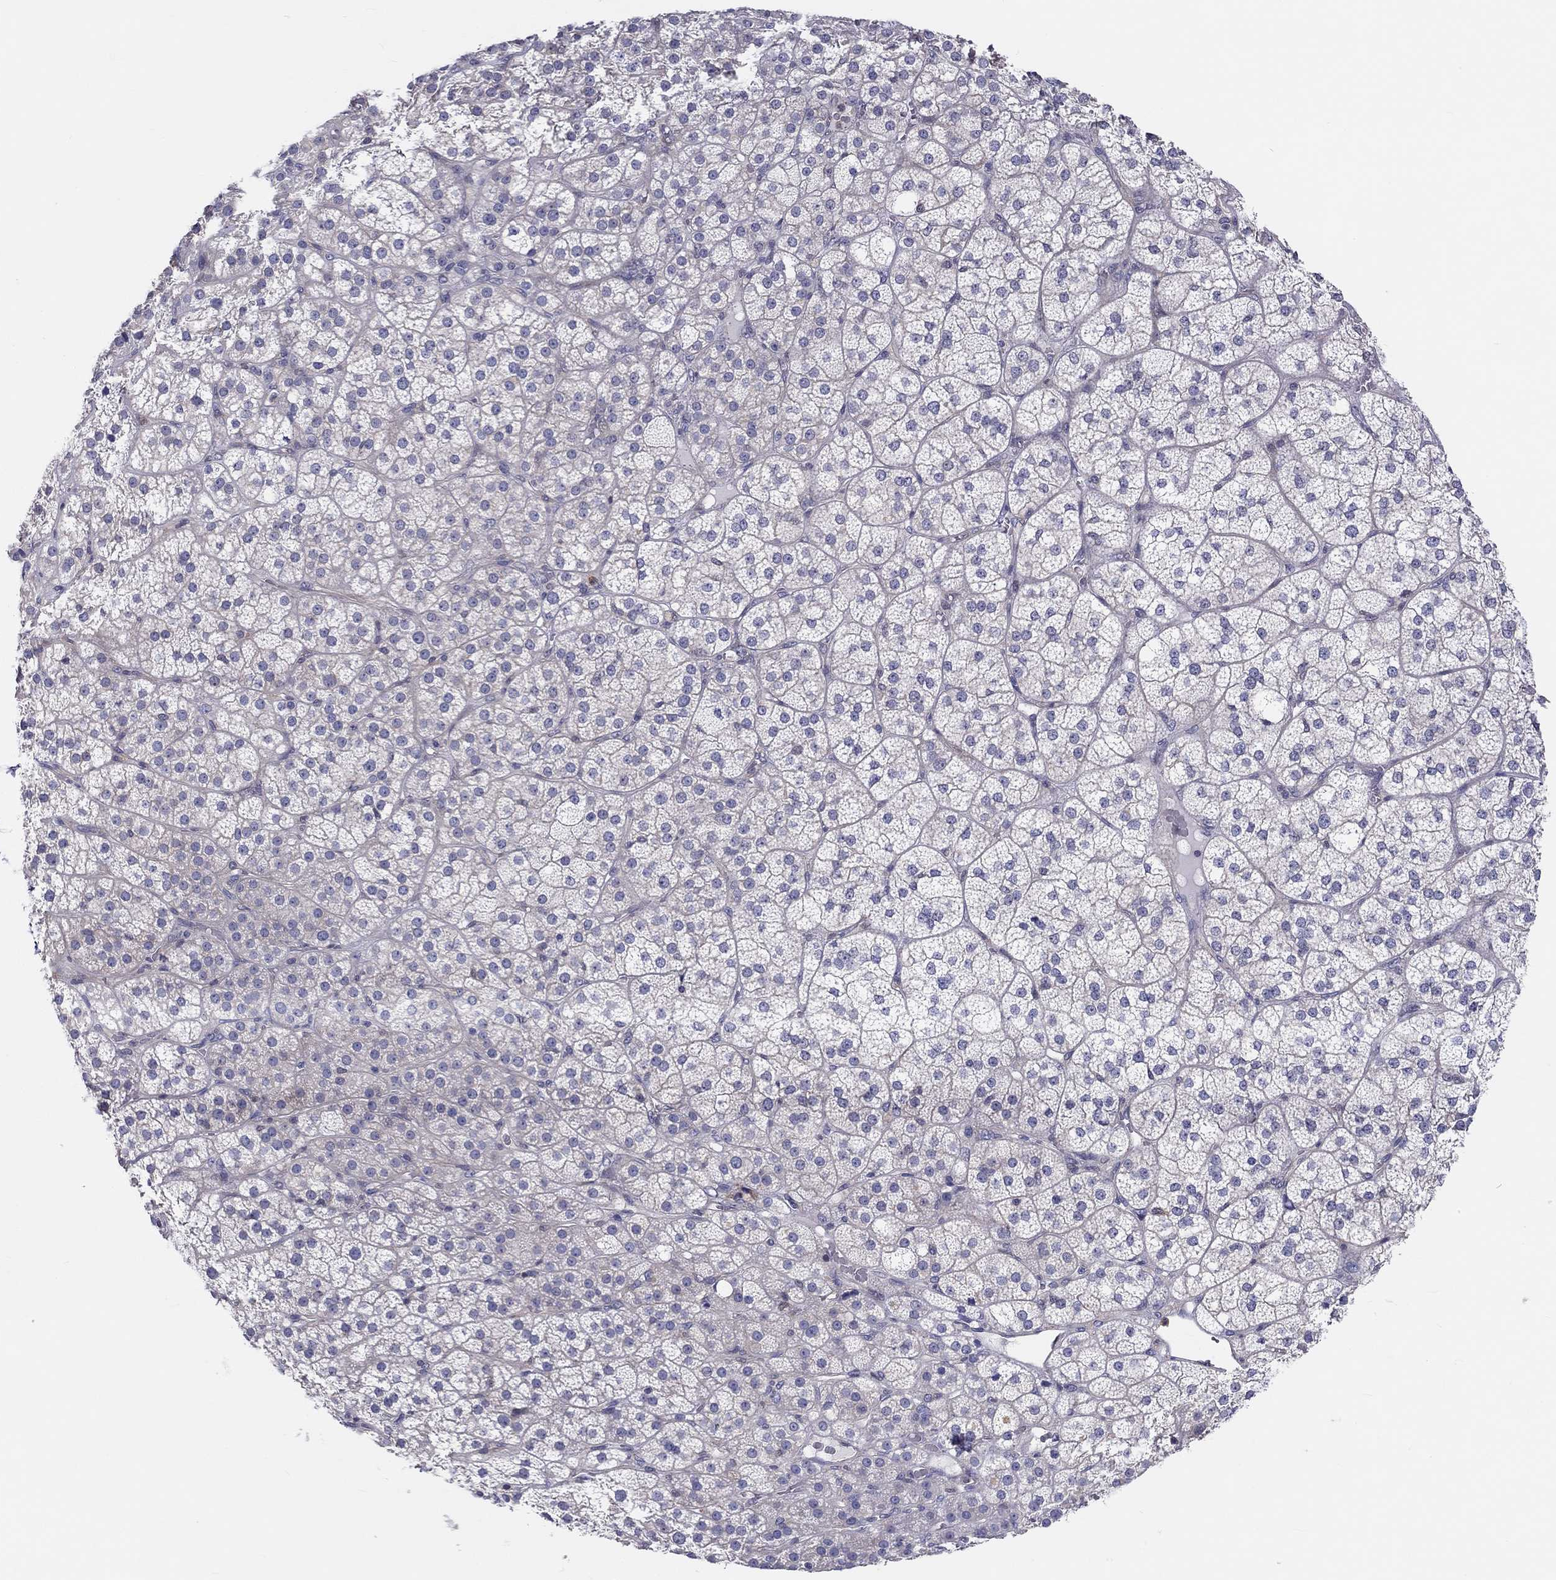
{"staining": {"intensity": "negative", "quantity": "none", "location": "none"}, "tissue": "adrenal gland", "cell_type": "Glandular cells", "image_type": "normal", "snomed": [{"axis": "morphology", "description": "Normal tissue, NOS"}, {"axis": "topography", "description": "Adrenal gland"}], "caption": "Adrenal gland stained for a protein using IHC demonstrates no positivity glandular cells.", "gene": "ABCG4", "patient": {"sex": "female", "age": 60}}